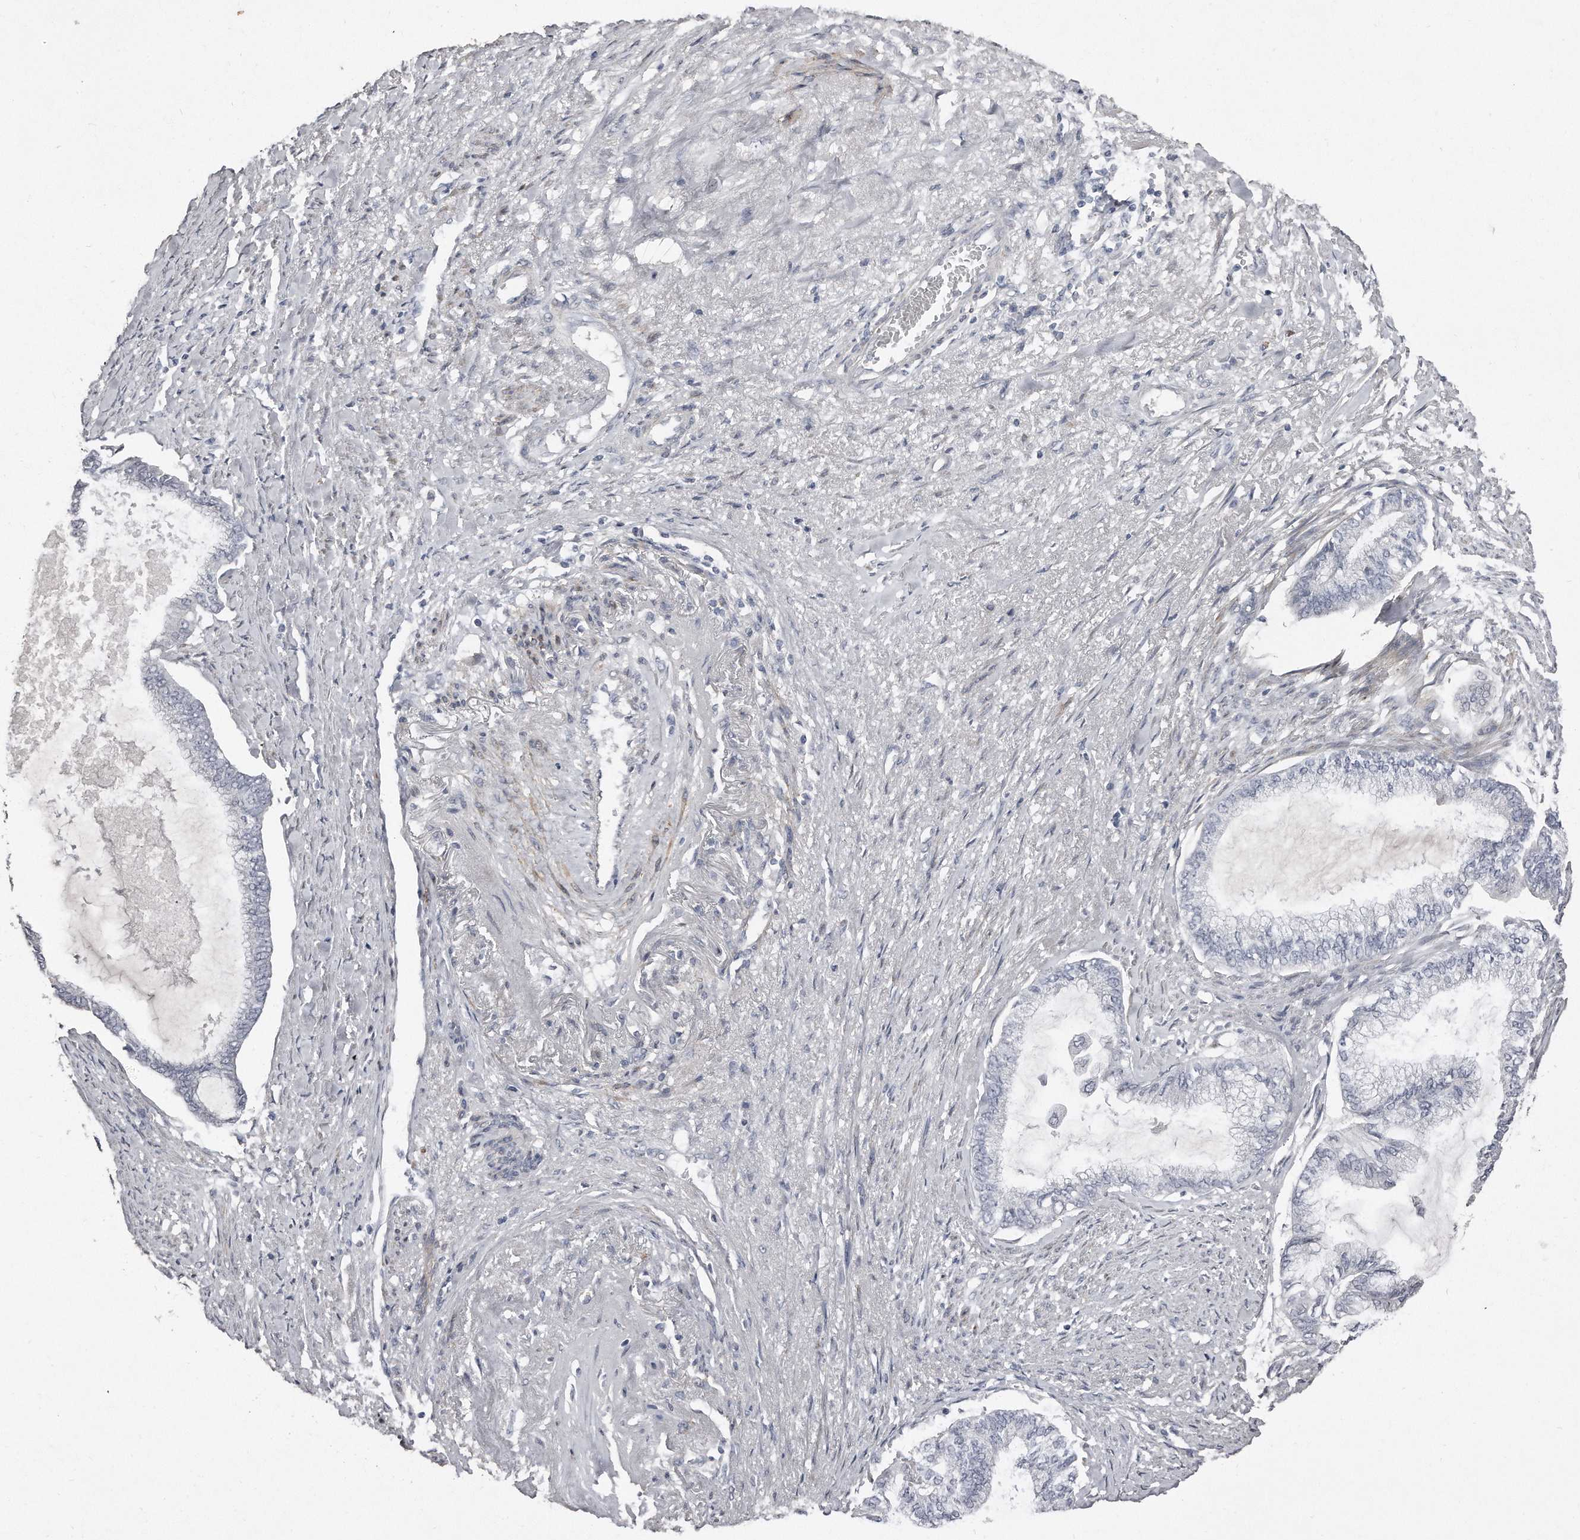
{"staining": {"intensity": "negative", "quantity": "none", "location": "none"}, "tissue": "endometrial cancer", "cell_type": "Tumor cells", "image_type": "cancer", "snomed": [{"axis": "morphology", "description": "Adenocarcinoma, NOS"}, {"axis": "topography", "description": "Endometrium"}], "caption": "Immunohistochemistry (IHC) of human endometrial adenocarcinoma demonstrates no expression in tumor cells.", "gene": "LMOD1", "patient": {"sex": "female", "age": 86}}